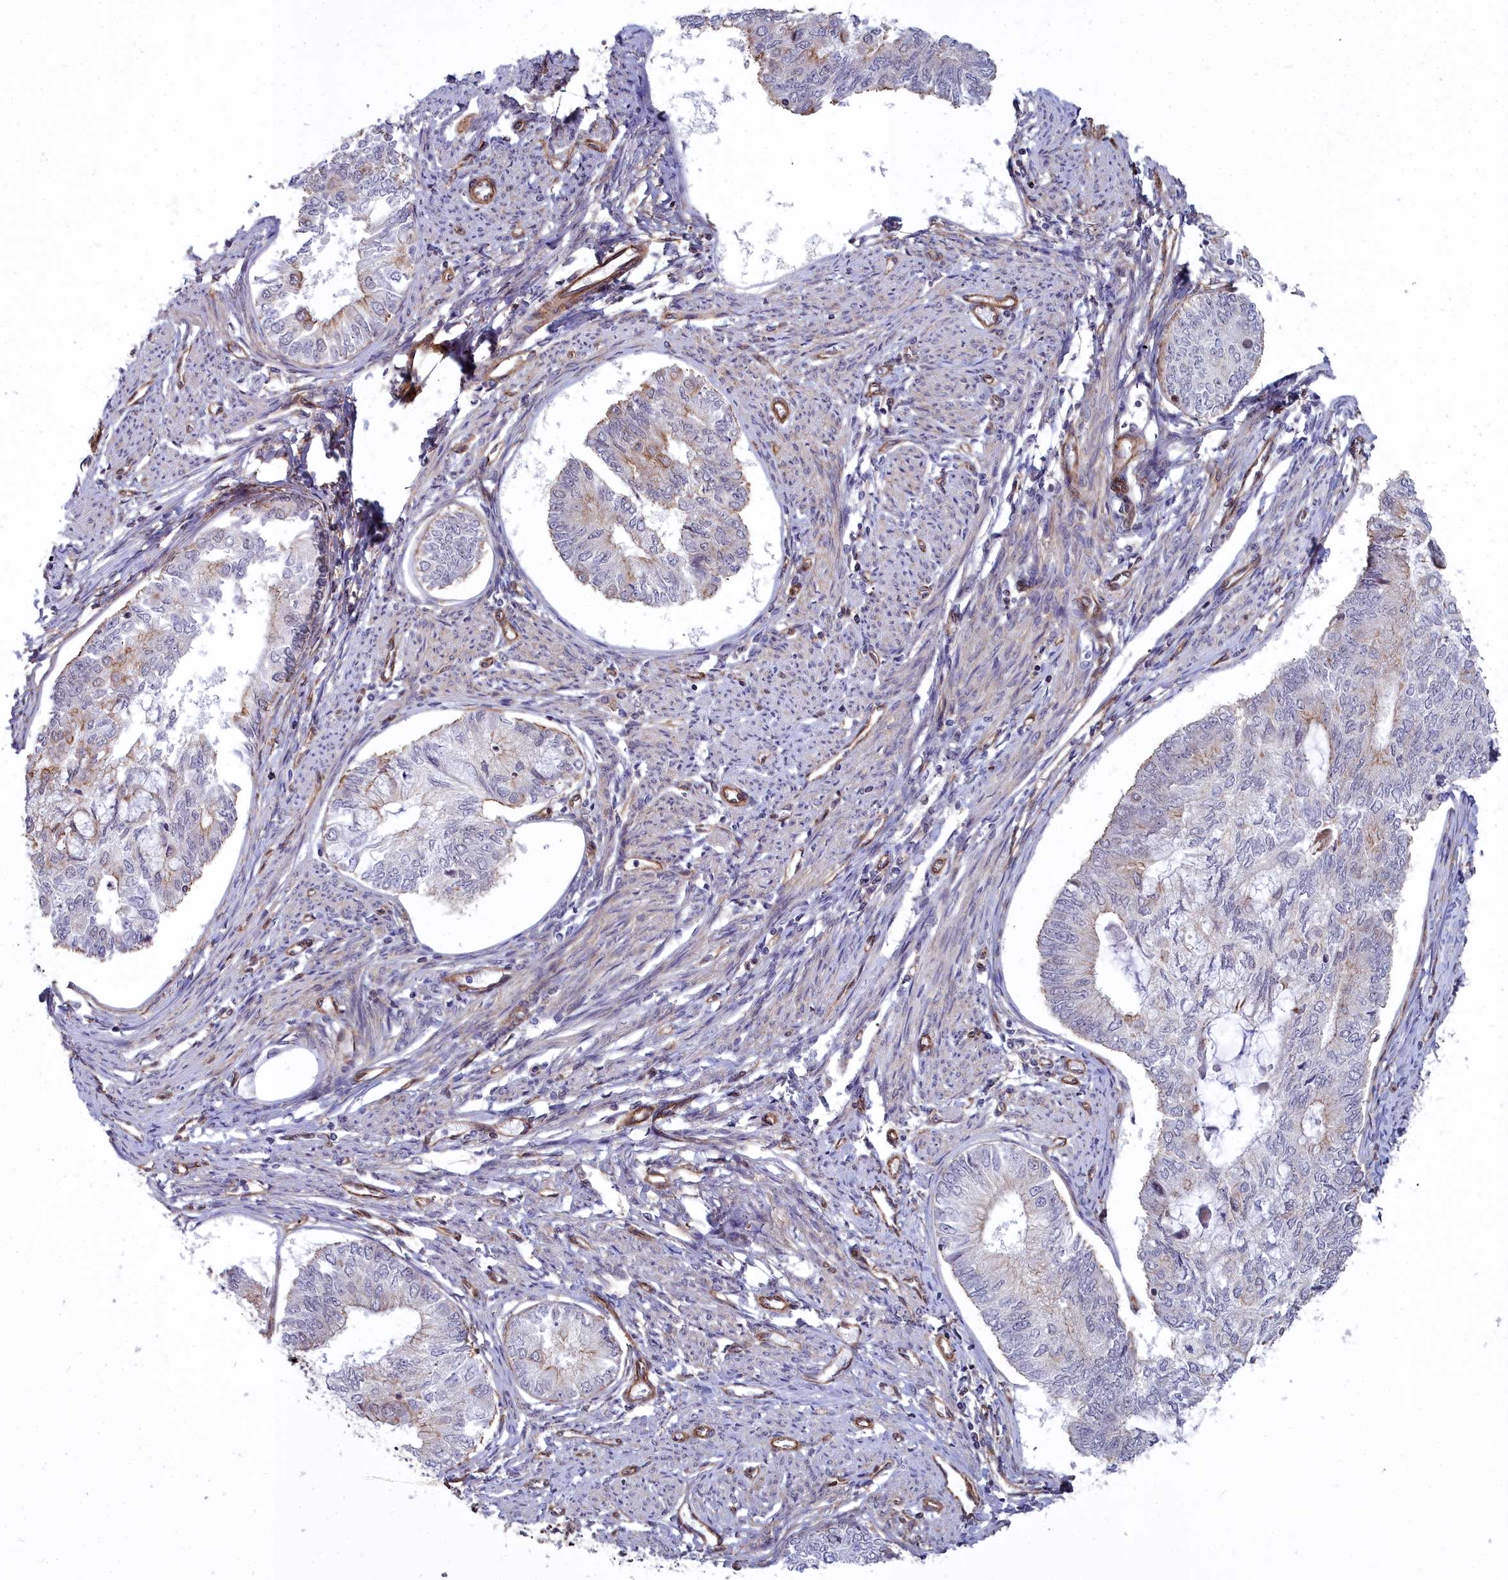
{"staining": {"intensity": "negative", "quantity": "none", "location": "none"}, "tissue": "endometrial cancer", "cell_type": "Tumor cells", "image_type": "cancer", "snomed": [{"axis": "morphology", "description": "Adenocarcinoma, NOS"}, {"axis": "topography", "description": "Endometrium"}], "caption": "Tumor cells are negative for protein expression in human adenocarcinoma (endometrial).", "gene": "YJU2", "patient": {"sex": "female", "age": 68}}